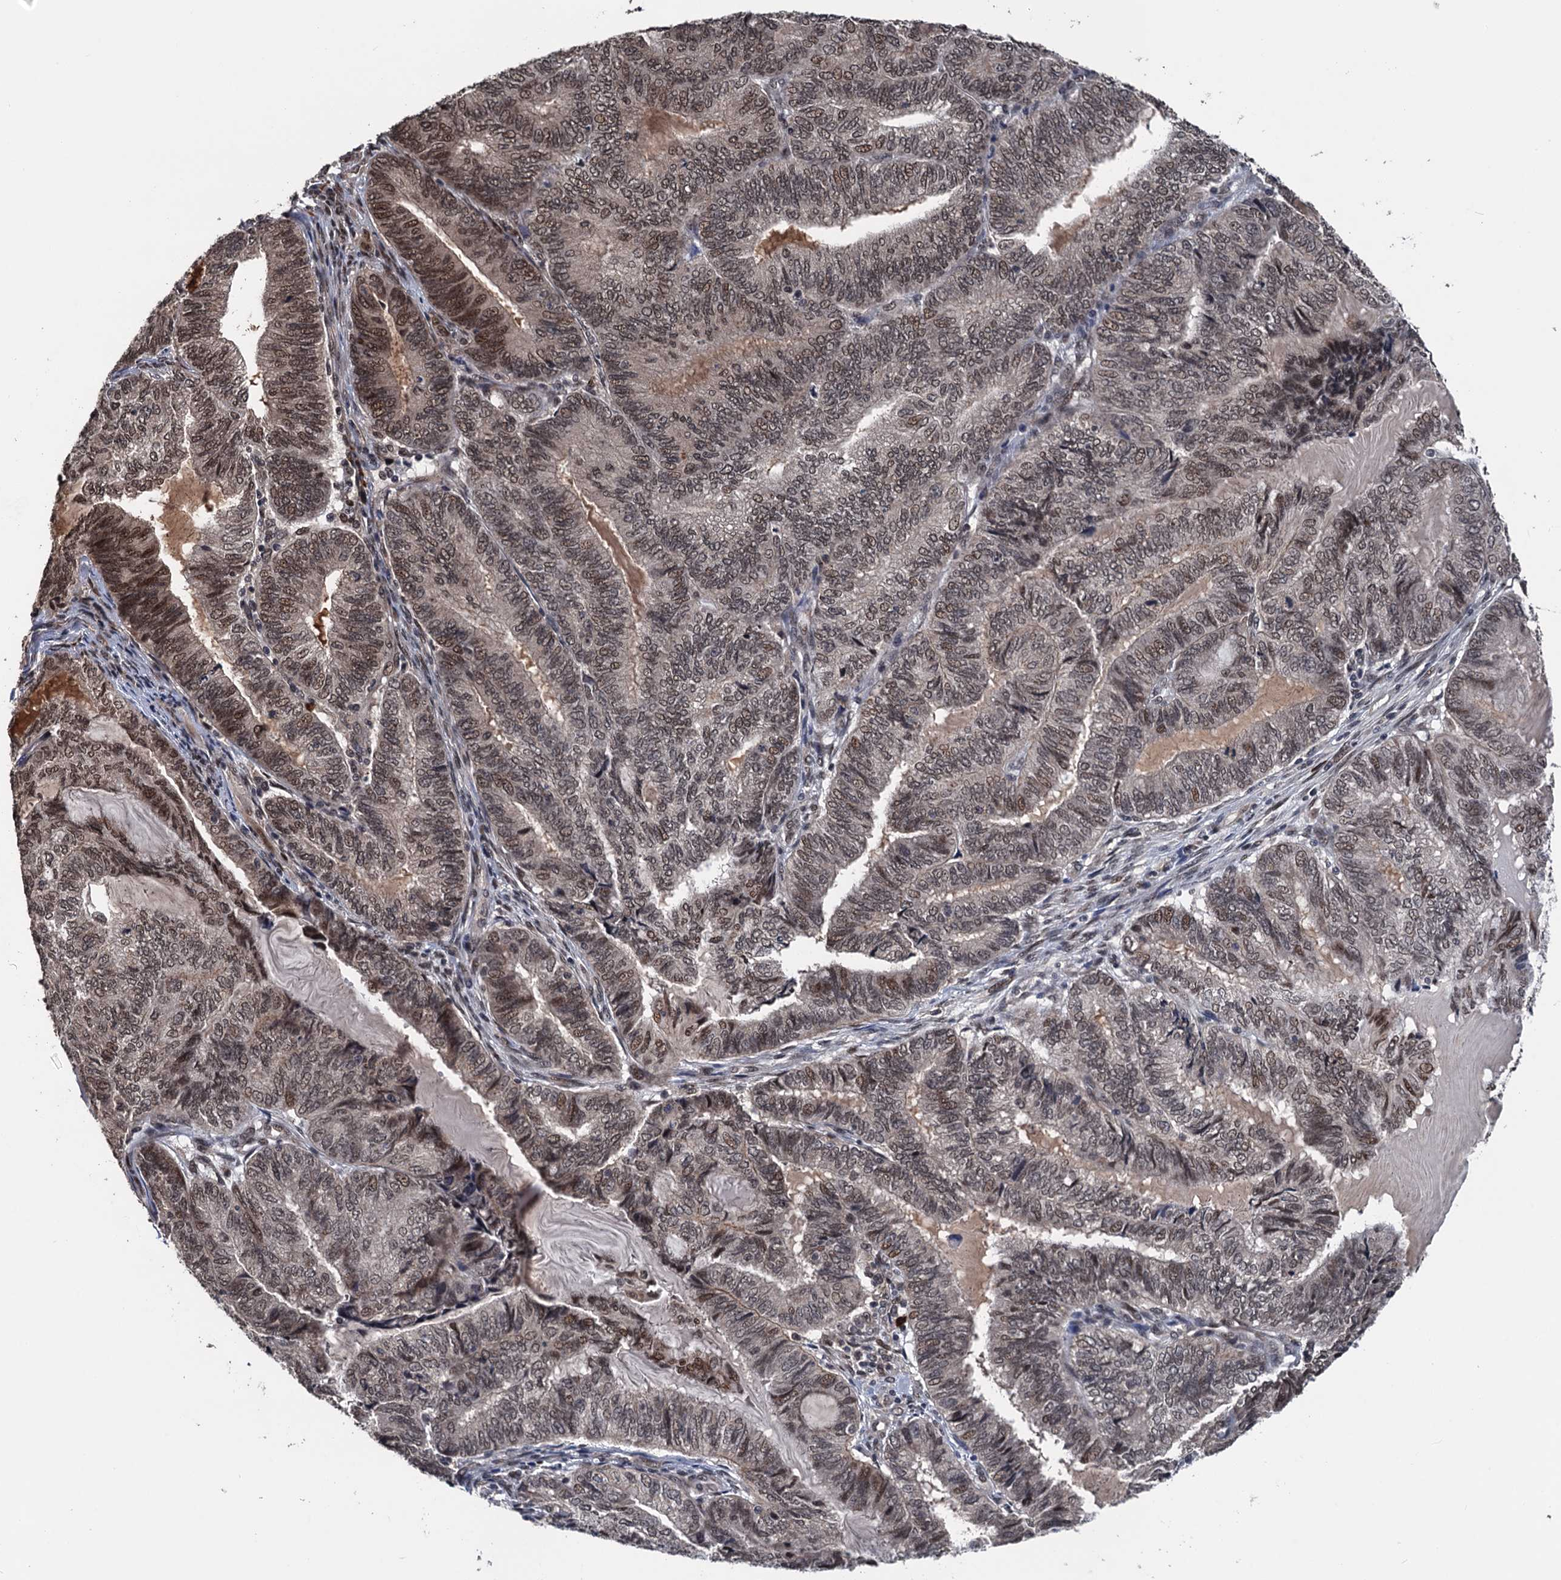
{"staining": {"intensity": "moderate", "quantity": "25%-75%", "location": "nuclear"}, "tissue": "endometrial cancer", "cell_type": "Tumor cells", "image_type": "cancer", "snomed": [{"axis": "morphology", "description": "Adenocarcinoma, NOS"}, {"axis": "topography", "description": "Uterus"}, {"axis": "topography", "description": "Endometrium"}], "caption": "A histopathology image of human endometrial adenocarcinoma stained for a protein shows moderate nuclear brown staining in tumor cells.", "gene": "RASSF4", "patient": {"sex": "female", "age": 70}}